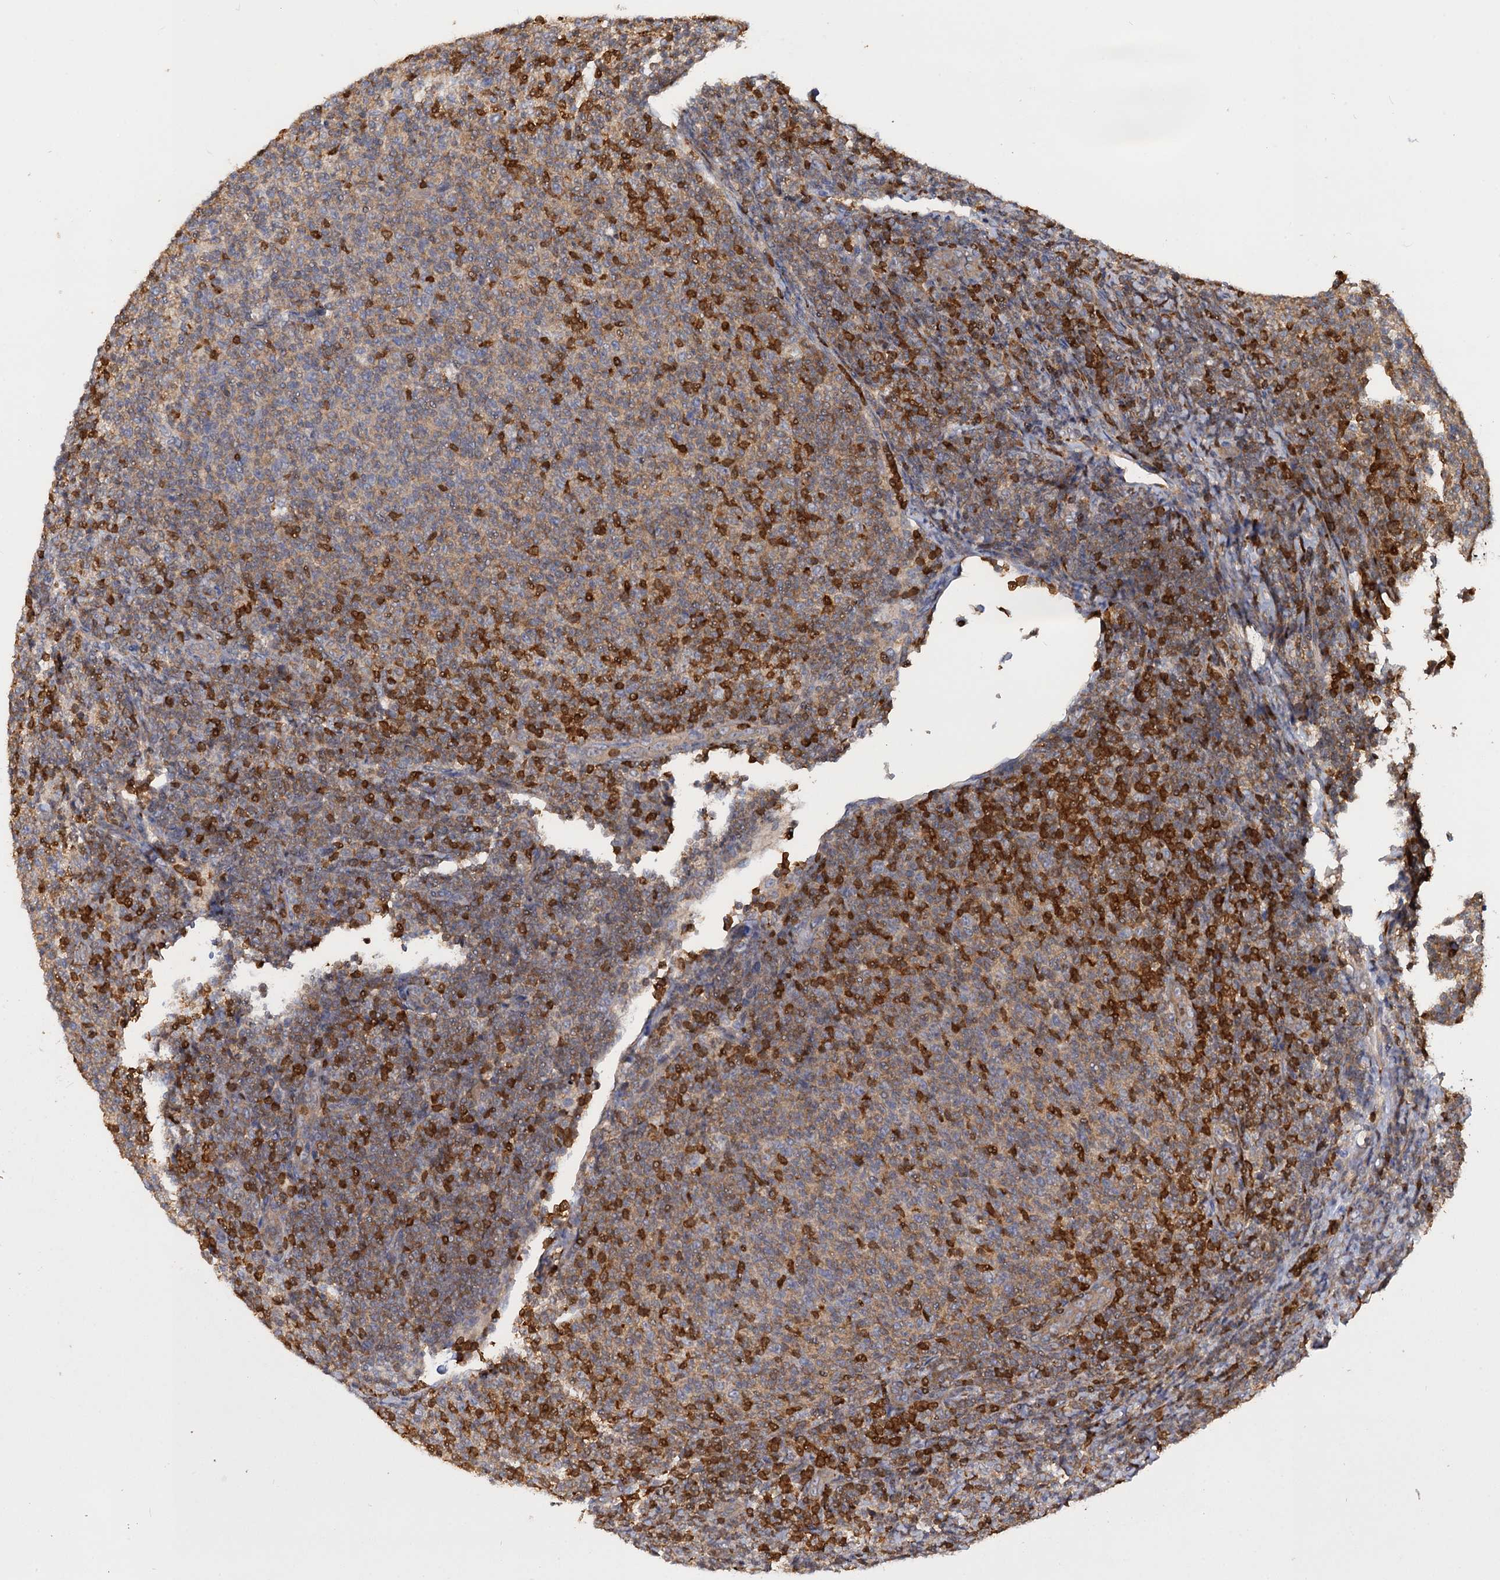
{"staining": {"intensity": "weak", "quantity": "25%-75%", "location": "cytoplasmic/membranous"}, "tissue": "lymphoma", "cell_type": "Tumor cells", "image_type": "cancer", "snomed": [{"axis": "morphology", "description": "Malignant lymphoma, non-Hodgkin's type, Low grade"}, {"axis": "topography", "description": "Lymph node"}], "caption": "An image of human malignant lymphoma, non-Hodgkin's type (low-grade) stained for a protein demonstrates weak cytoplasmic/membranous brown staining in tumor cells.", "gene": "DGKA", "patient": {"sex": "male", "age": 66}}